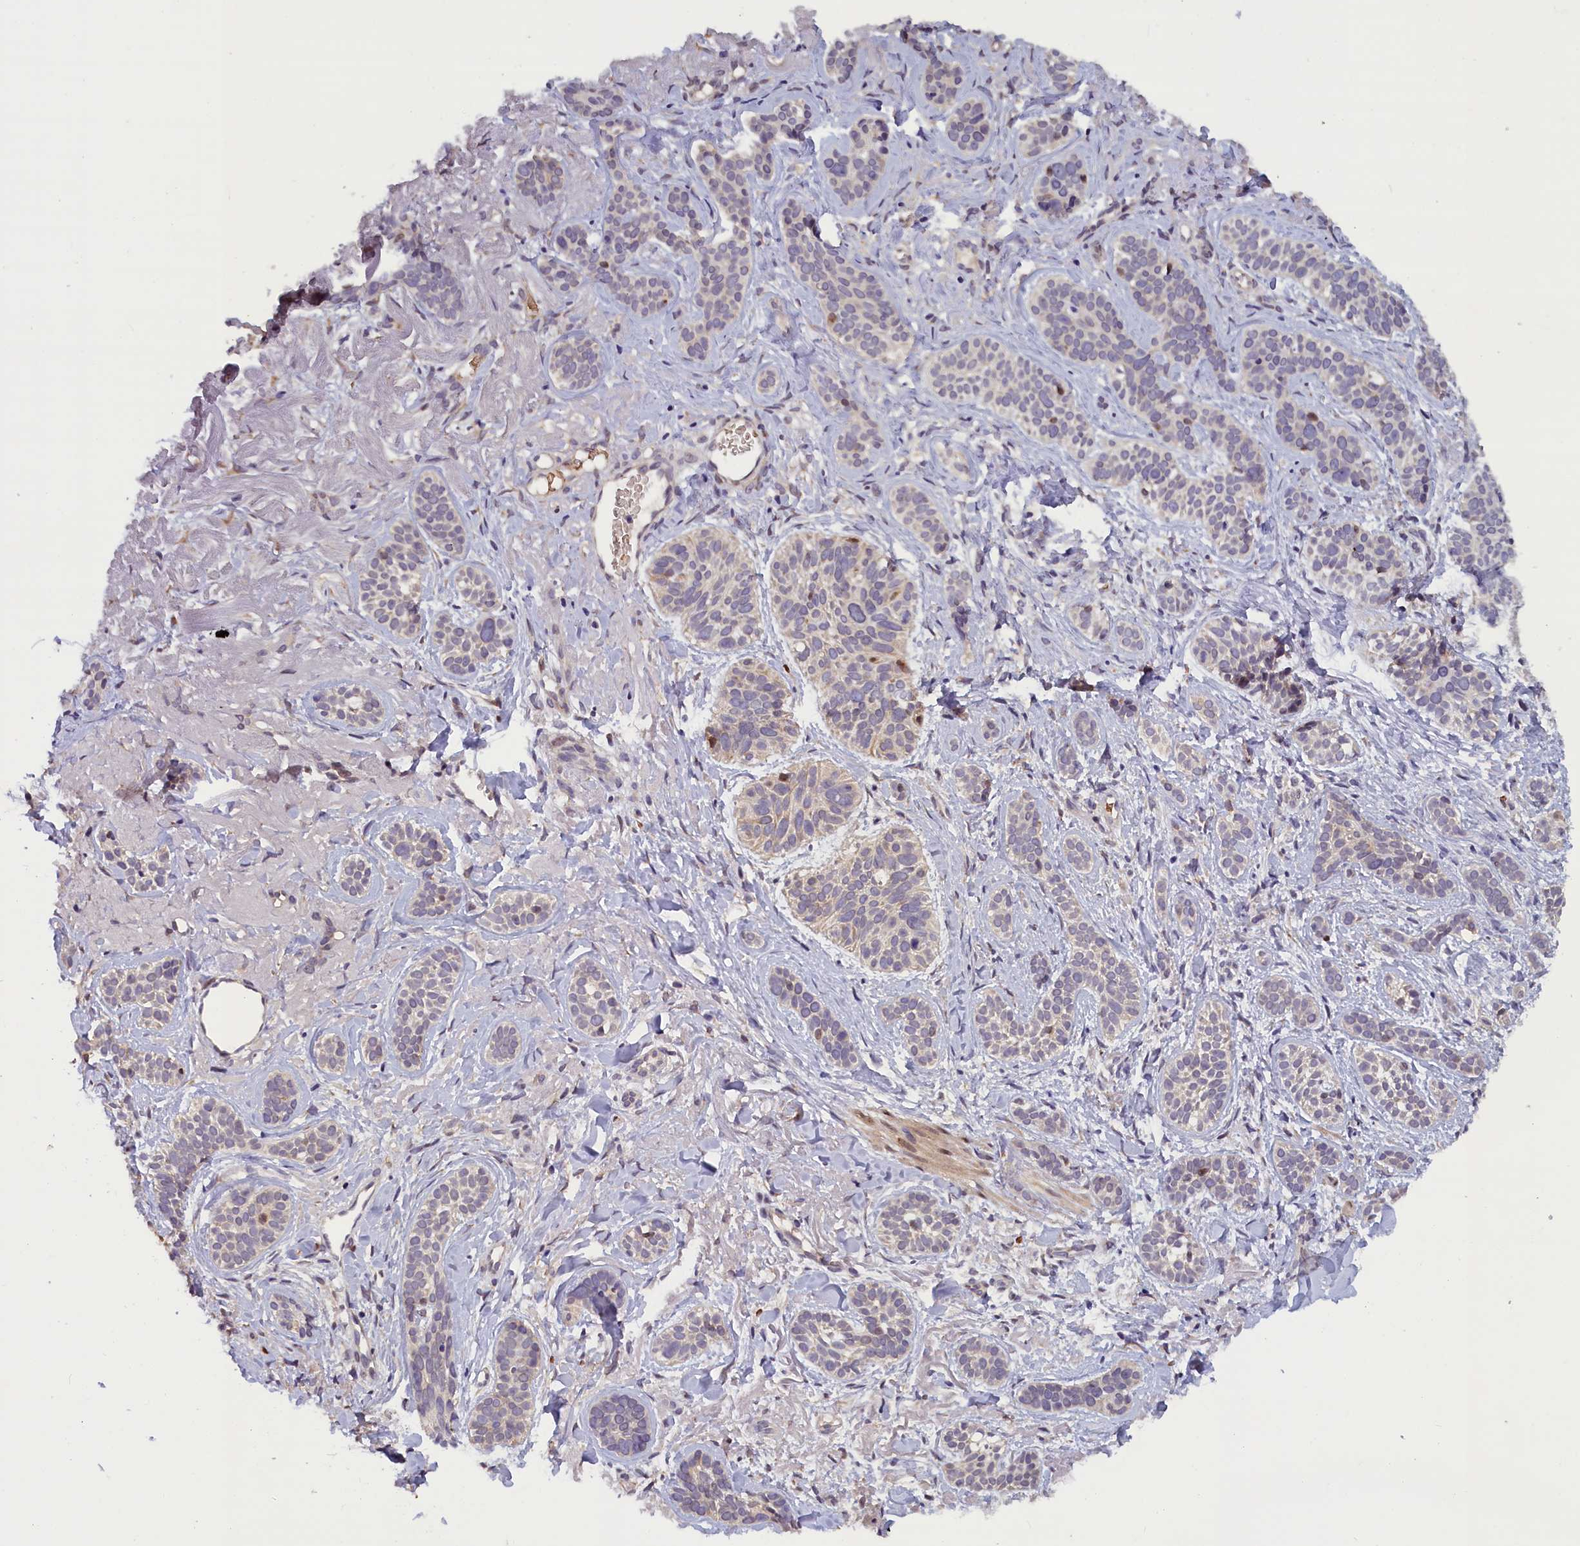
{"staining": {"intensity": "weak", "quantity": "<25%", "location": "cytoplasmic/membranous"}, "tissue": "skin cancer", "cell_type": "Tumor cells", "image_type": "cancer", "snomed": [{"axis": "morphology", "description": "Basal cell carcinoma"}, {"axis": "topography", "description": "Skin"}], "caption": "Immunohistochemical staining of skin basal cell carcinoma shows no significant positivity in tumor cells. (Brightfield microscopy of DAB (3,3'-diaminobenzidine) immunohistochemistry (IHC) at high magnification).", "gene": "CCDC9B", "patient": {"sex": "male", "age": 71}}